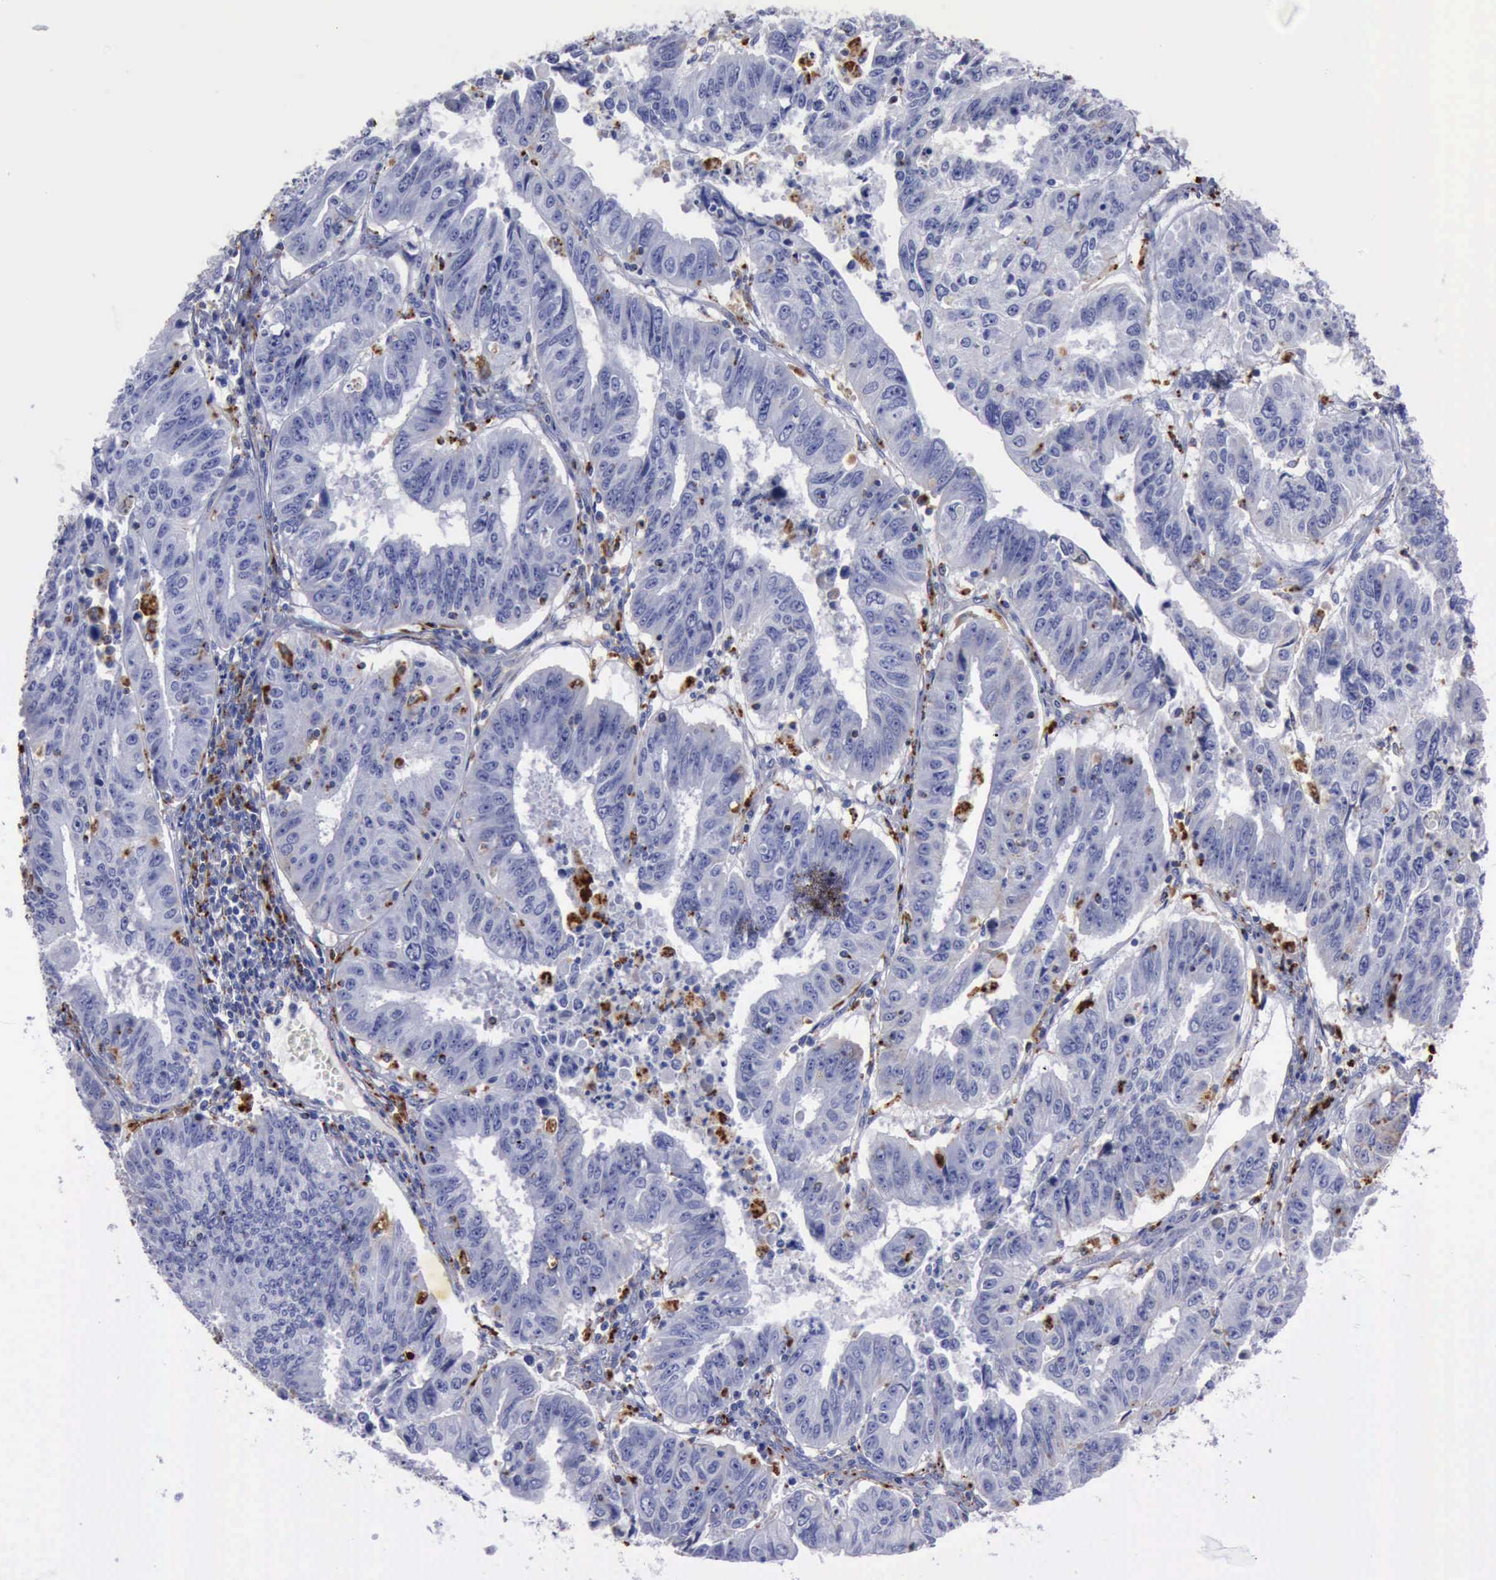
{"staining": {"intensity": "moderate", "quantity": "<25%", "location": "cytoplasmic/membranous,nuclear"}, "tissue": "endometrial cancer", "cell_type": "Tumor cells", "image_type": "cancer", "snomed": [{"axis": "morphology", "description": "Adenocarcinoma, NOS"}, {"axis": "topography", "description": "Endometrium"}], "caption": "A low amount of moderate cytoplasmic/membranous and nuclear expression is present in about <25% of tumor cells in endometrial cancer (adenocarcinoma) tissue.", "gene": "CTSD", "patient": {"sex": "female", "age": 42}}